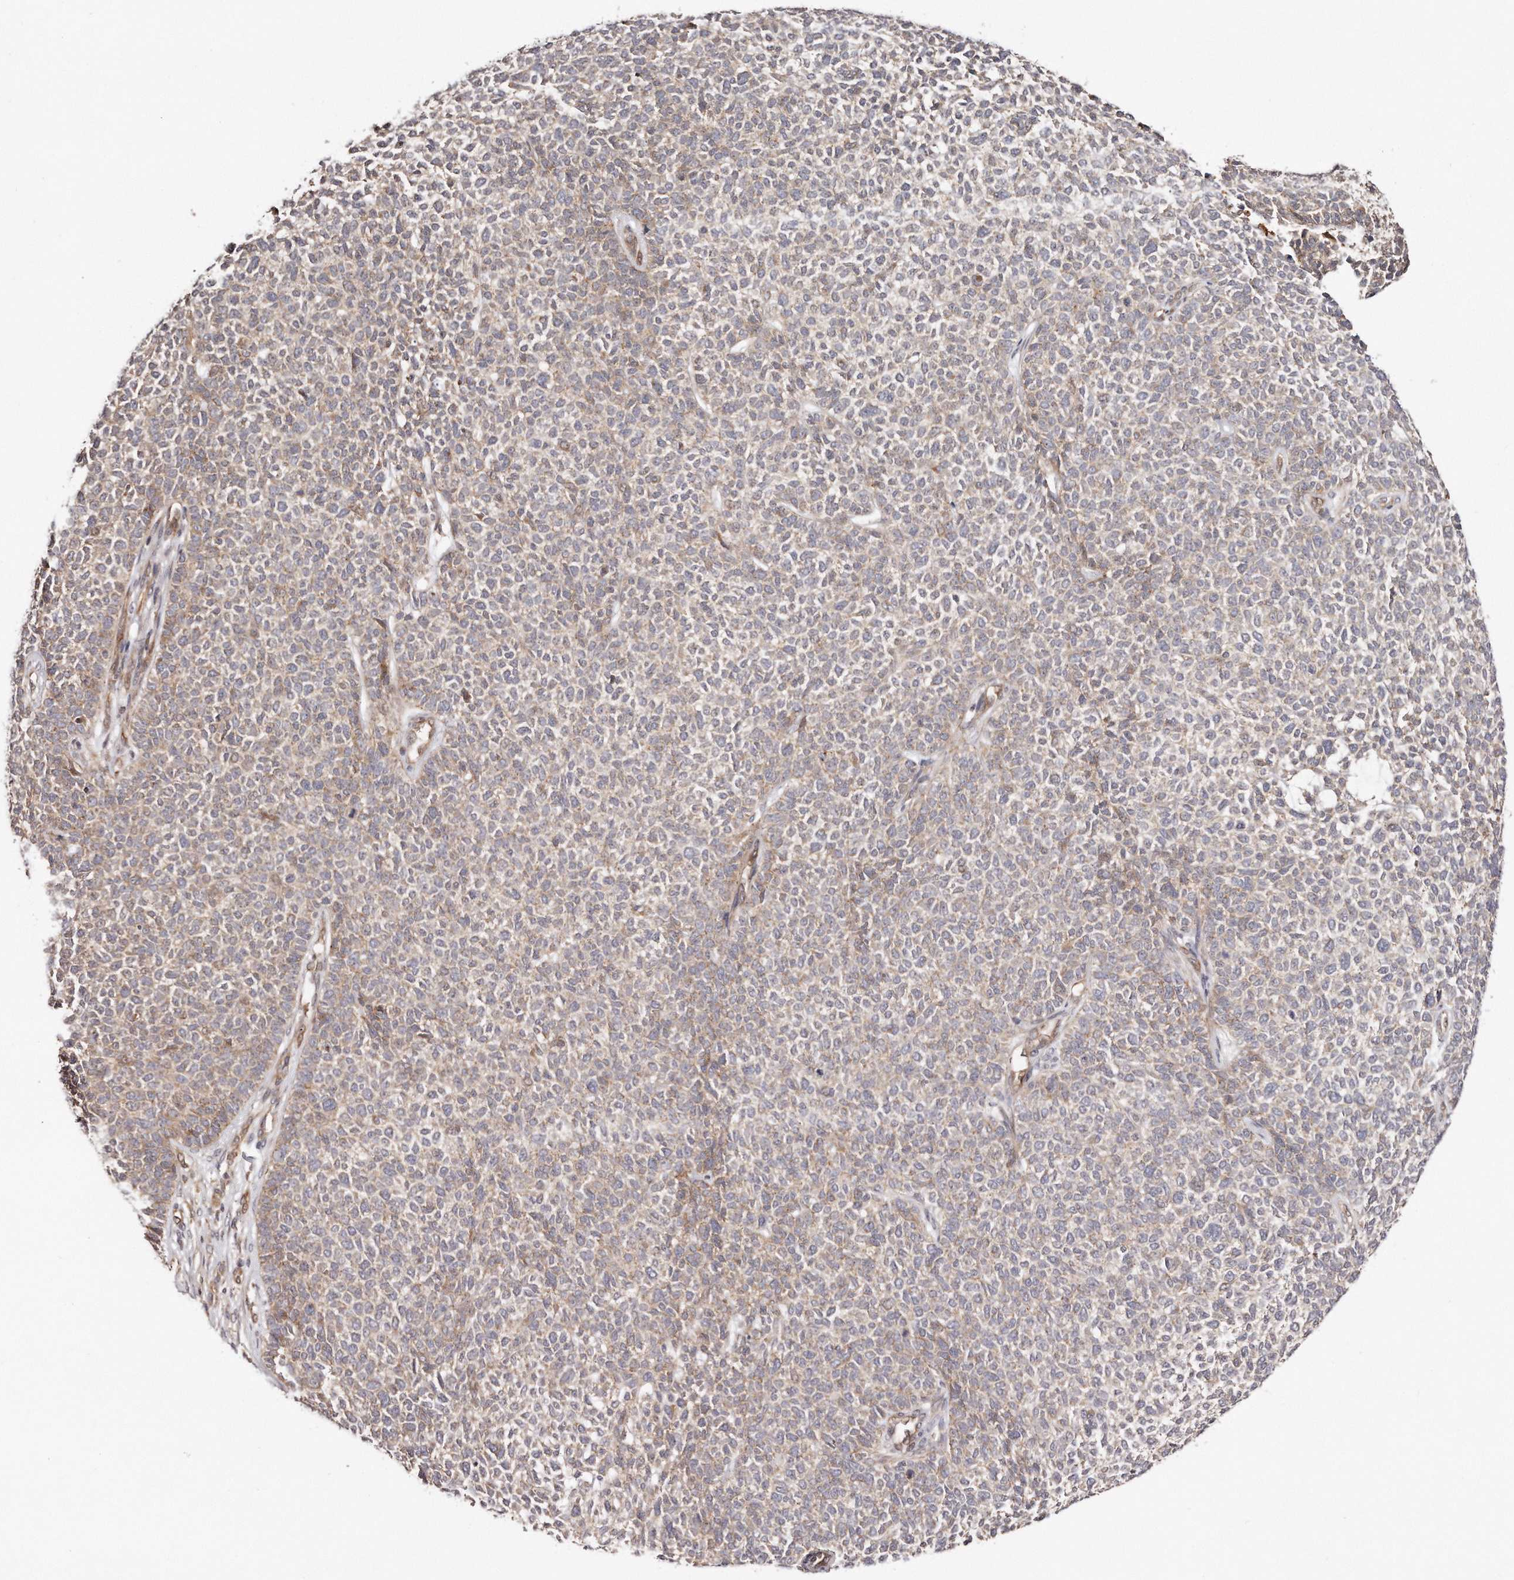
{"staining": {"intensity": "weak", "quantity": "25%-75%", "location": "cytoplasmic/membranous"}, "tissue": "skin cancer", "cell_type": "Tumor cells", "image_type": "cancer", "snomed": [{"axis": "morphology", "description": "Basal cell carcinoma"}, {"axis": "topography", "description": "Skin"}], "caption": "Weak cytoplasmic/membranous protein expression is identified in approximately 25%-75% of tumor cells in skin cancer (basal cell carcinoma).", "gene": "GBP4", "patient": {"sex": "female", "age": 84}}